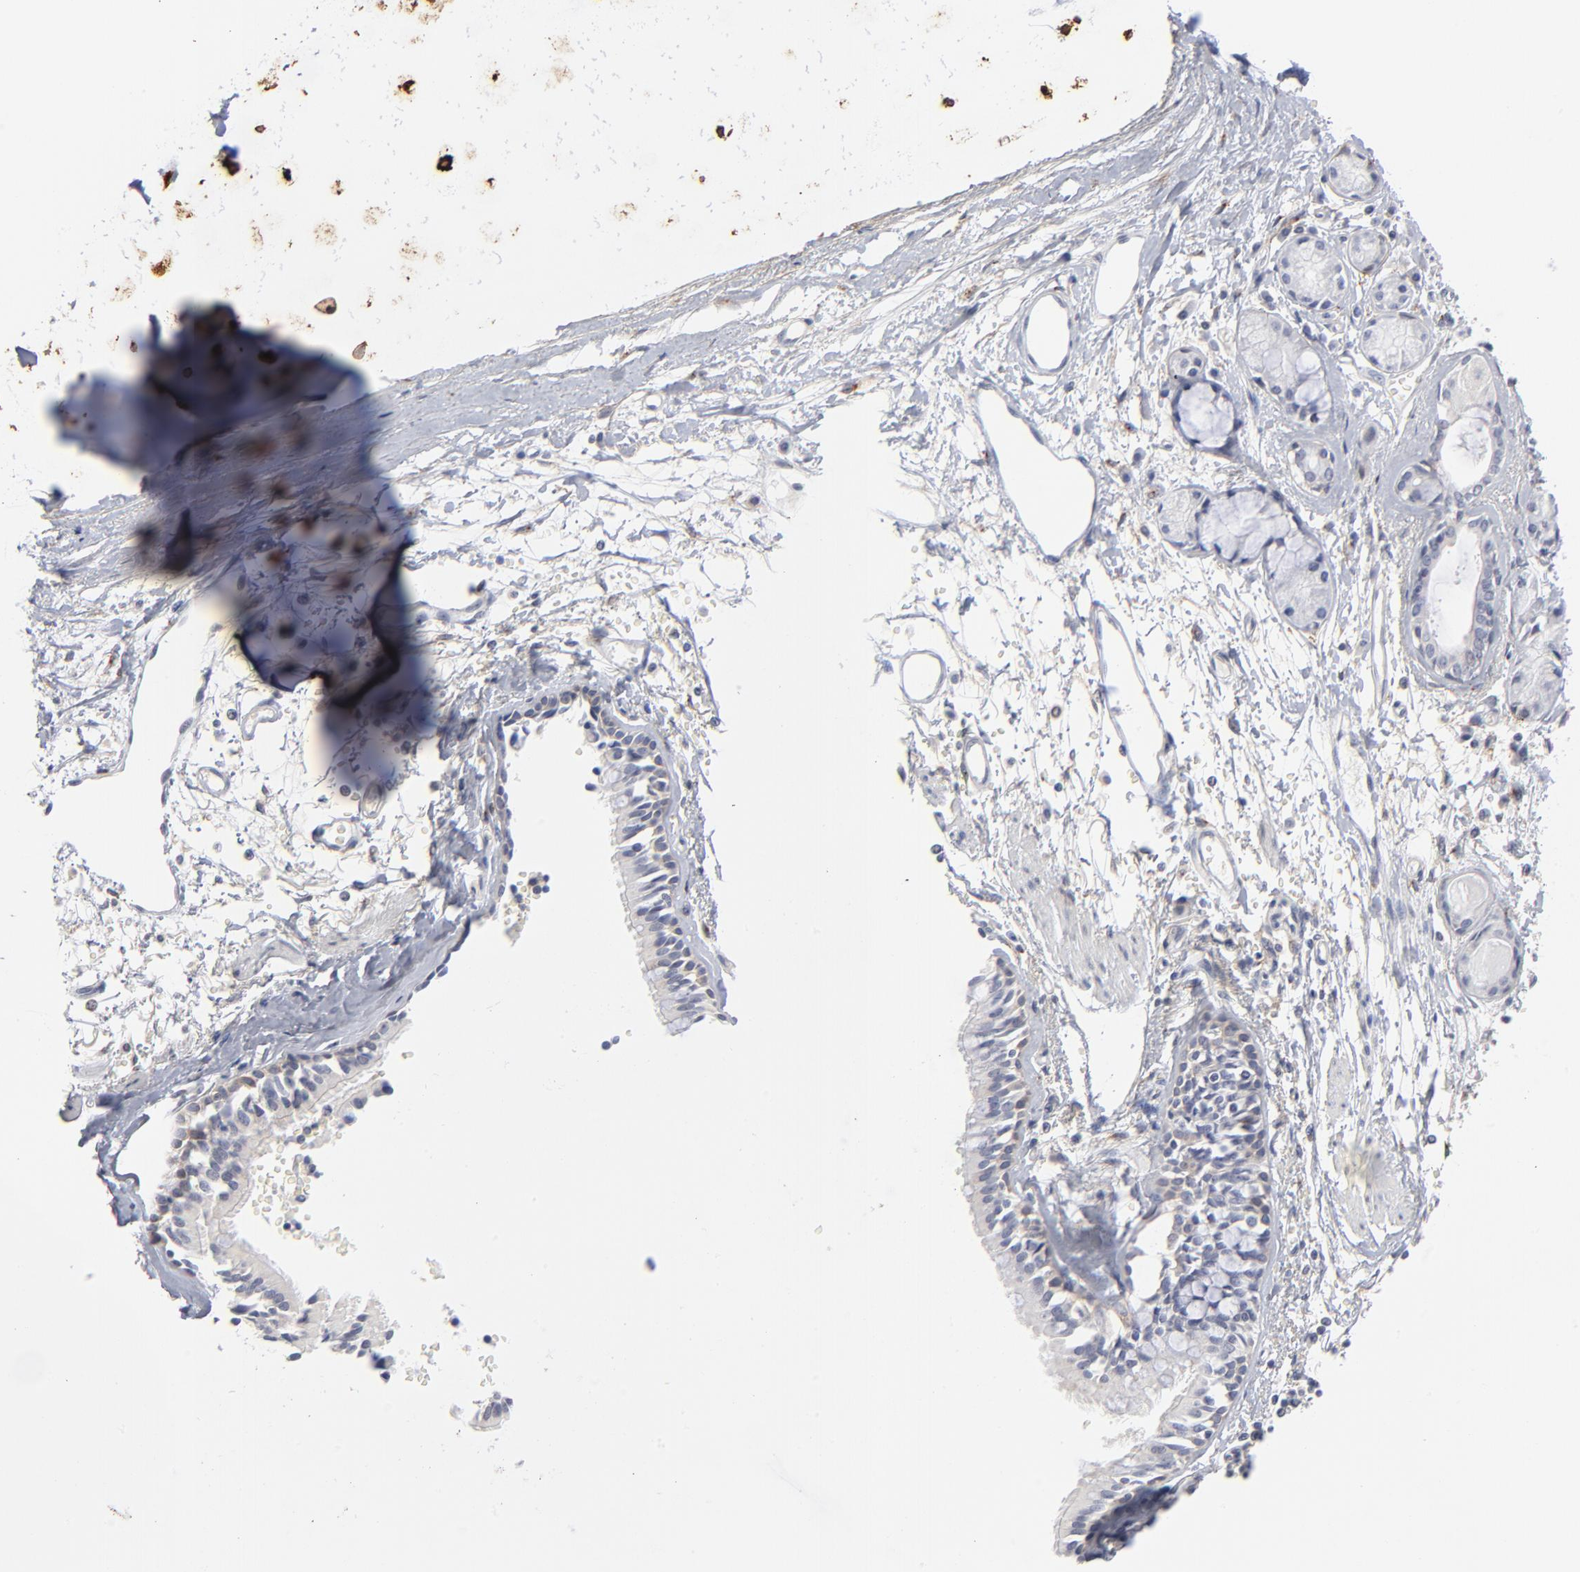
{"staining": {"intensity": "negative", "quantity": "none", "location": "none"}, "tissue": "bronchus", "cell_type": "Respiratory epithelial cells", "image_type": "normal", "snomed": [{"axis": "morphology", "description": "Normal tissue, NOS"}, {"axis": "topography", "description": "Bronchus"}, {"axis": "topography", "description": "Lung"}], "caption": "Immunohistochemical staining of normal human bronchus exhibits no significant positivity in respiratory epithelial cells. Brightfield microscopy of immunohistochemistry stained with DAB (3,3'-diaminobenzidine) (brown) and hematoxylin (blue), captured at high magnification.", "gene": "AURKA", "patient": {"sex": "female", "age": 56}}